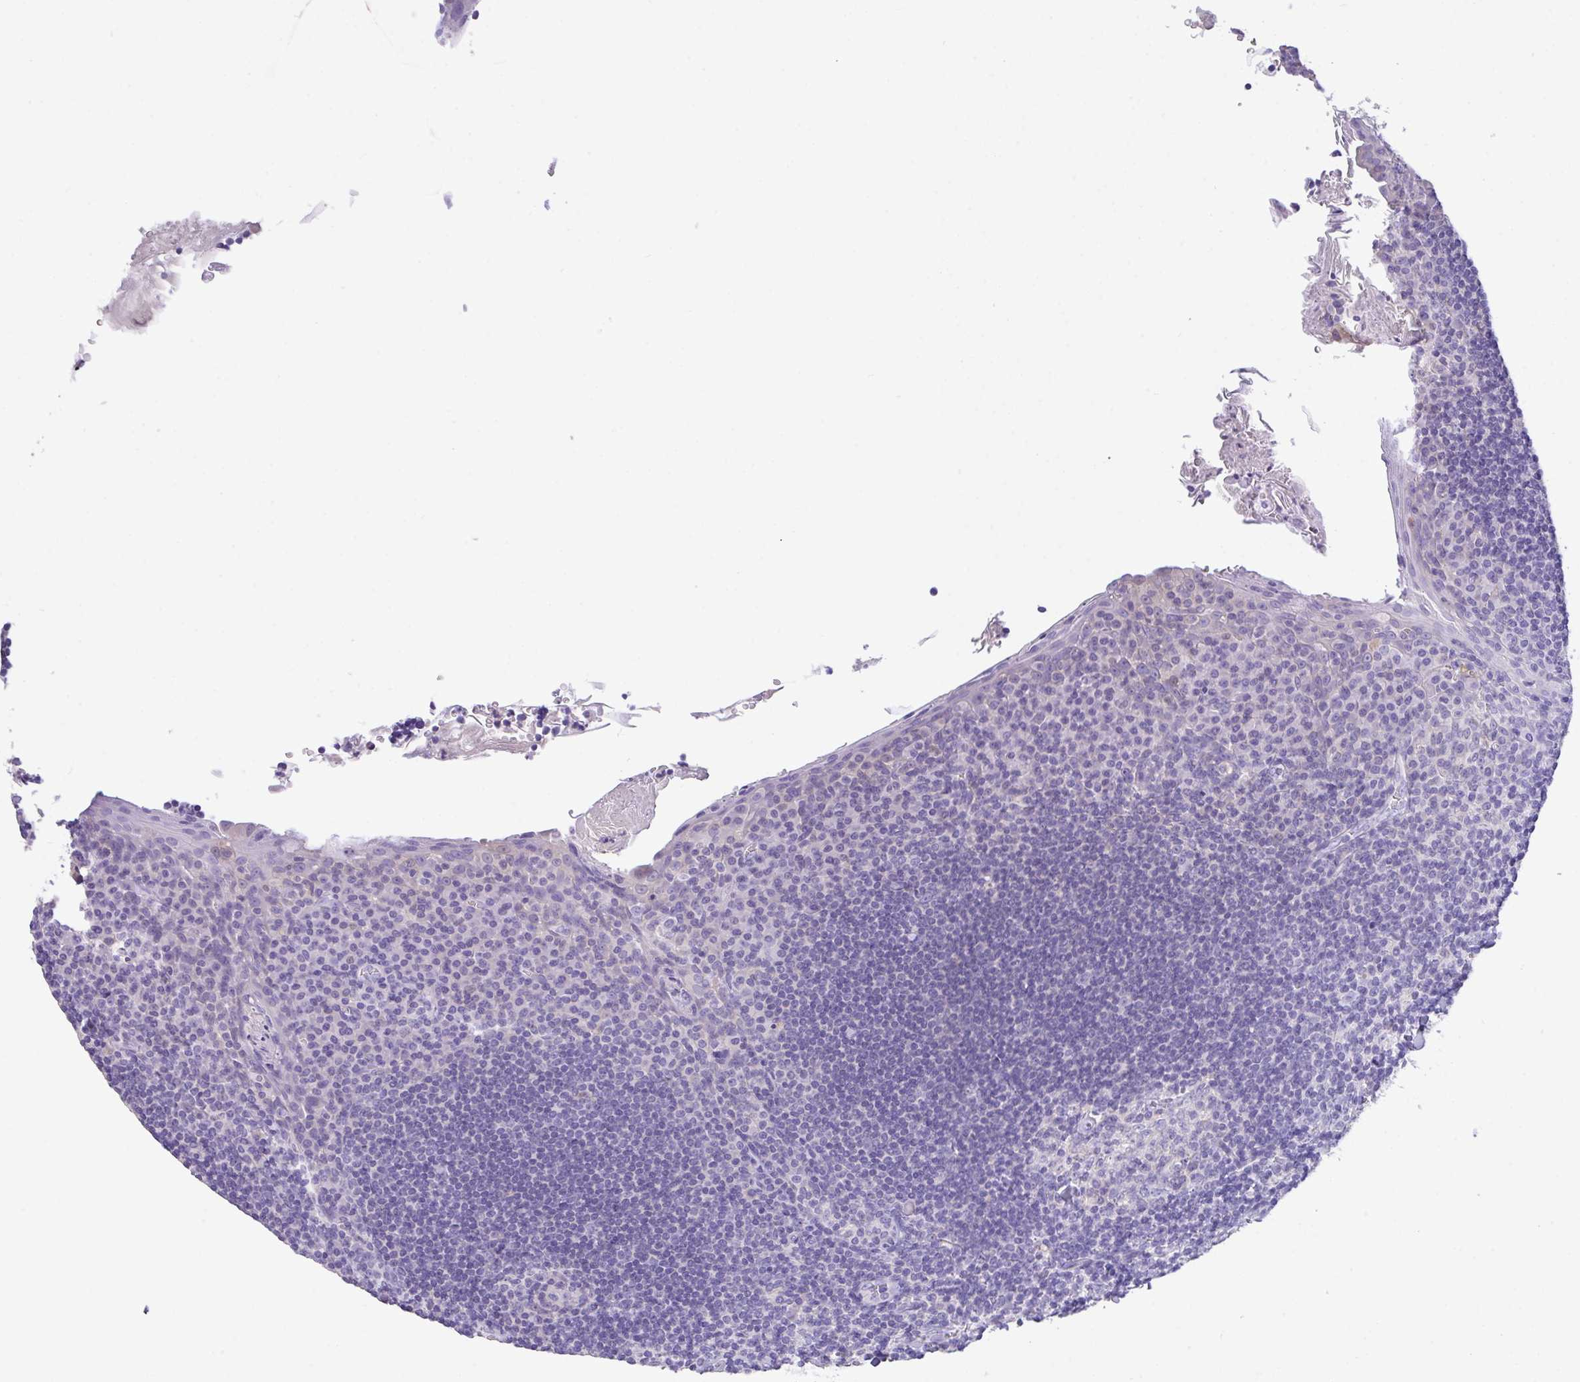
{"staining": {"intensity": "negative", "quantity": "none", "location": "none"}, "tissue": "tonsil", "cell_type": "Germinal center cells", "image_type": "normal", "snomed": [{"axis": "morphology", "description": "Normal tissue, NOS"}, {"axis": "topography", "description": "Tonsil"}], "caption": "Normal tonsil was stained to show a protein in brown. There is no significant staining in germinal center cells. (DAB immunohistochemistry (IHC) with hematoxylin counter stain).", "gene": "CA10", "patient": {"sex": "male", "age": 27}}